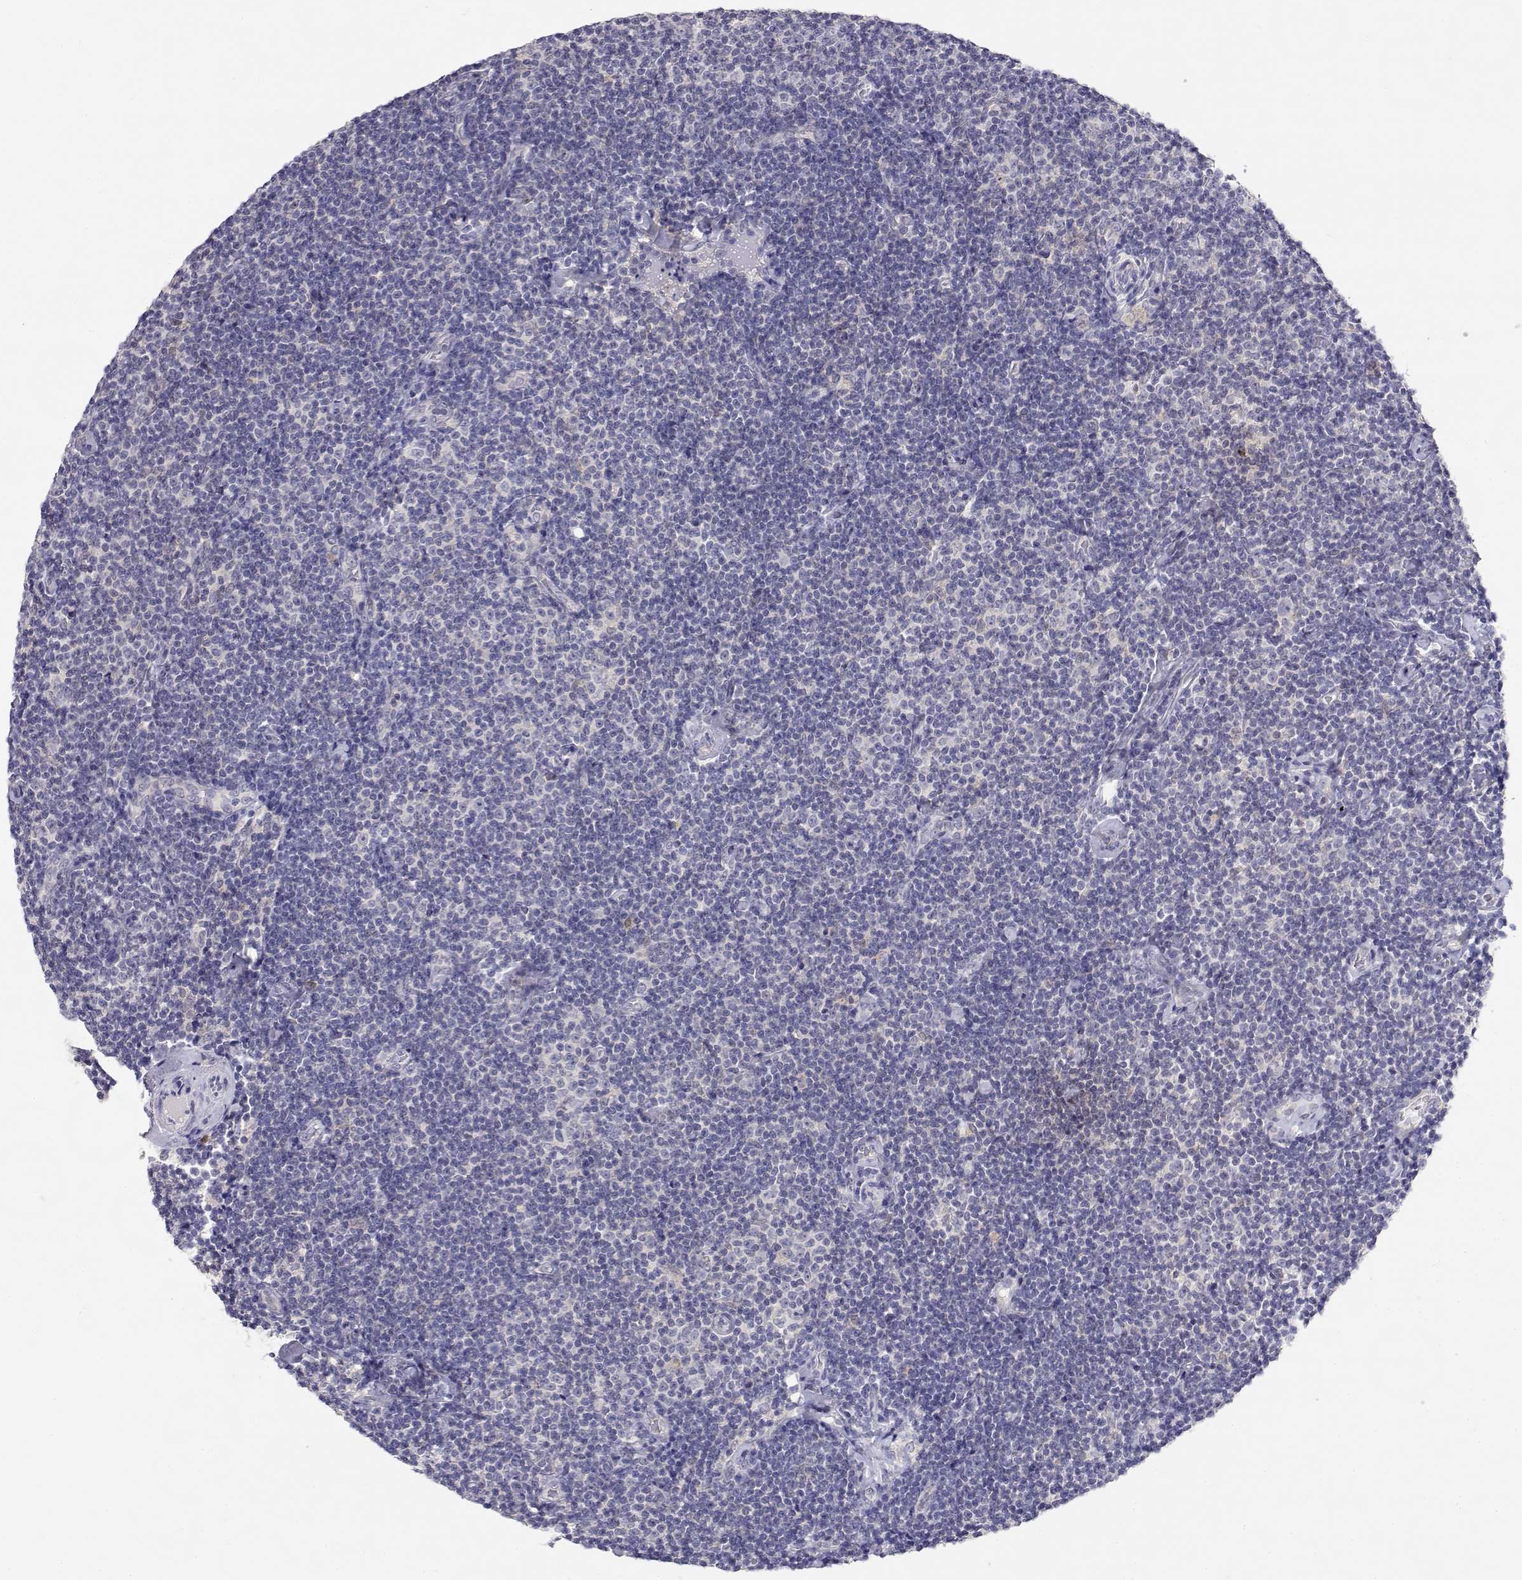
{"staining": {"intensity": "negative", "quantity": "none", "location": "none"}, "tissue": "lymphoma", "cell_type": "Tumor cells", "image_type": "cancer", "snomed": [{"axis": "morphology", "description": "Malignant lymphoma, non-Hodgkin's type, Low grade"}, {"axis": "topography", "description": "Lymph node"}], "caption": "There is no significant positivity in tumor cells of lymphoma. Nuclei are stained in blue.", "gene": "ADA", "patient": {"sex": "male", "age": 81}}